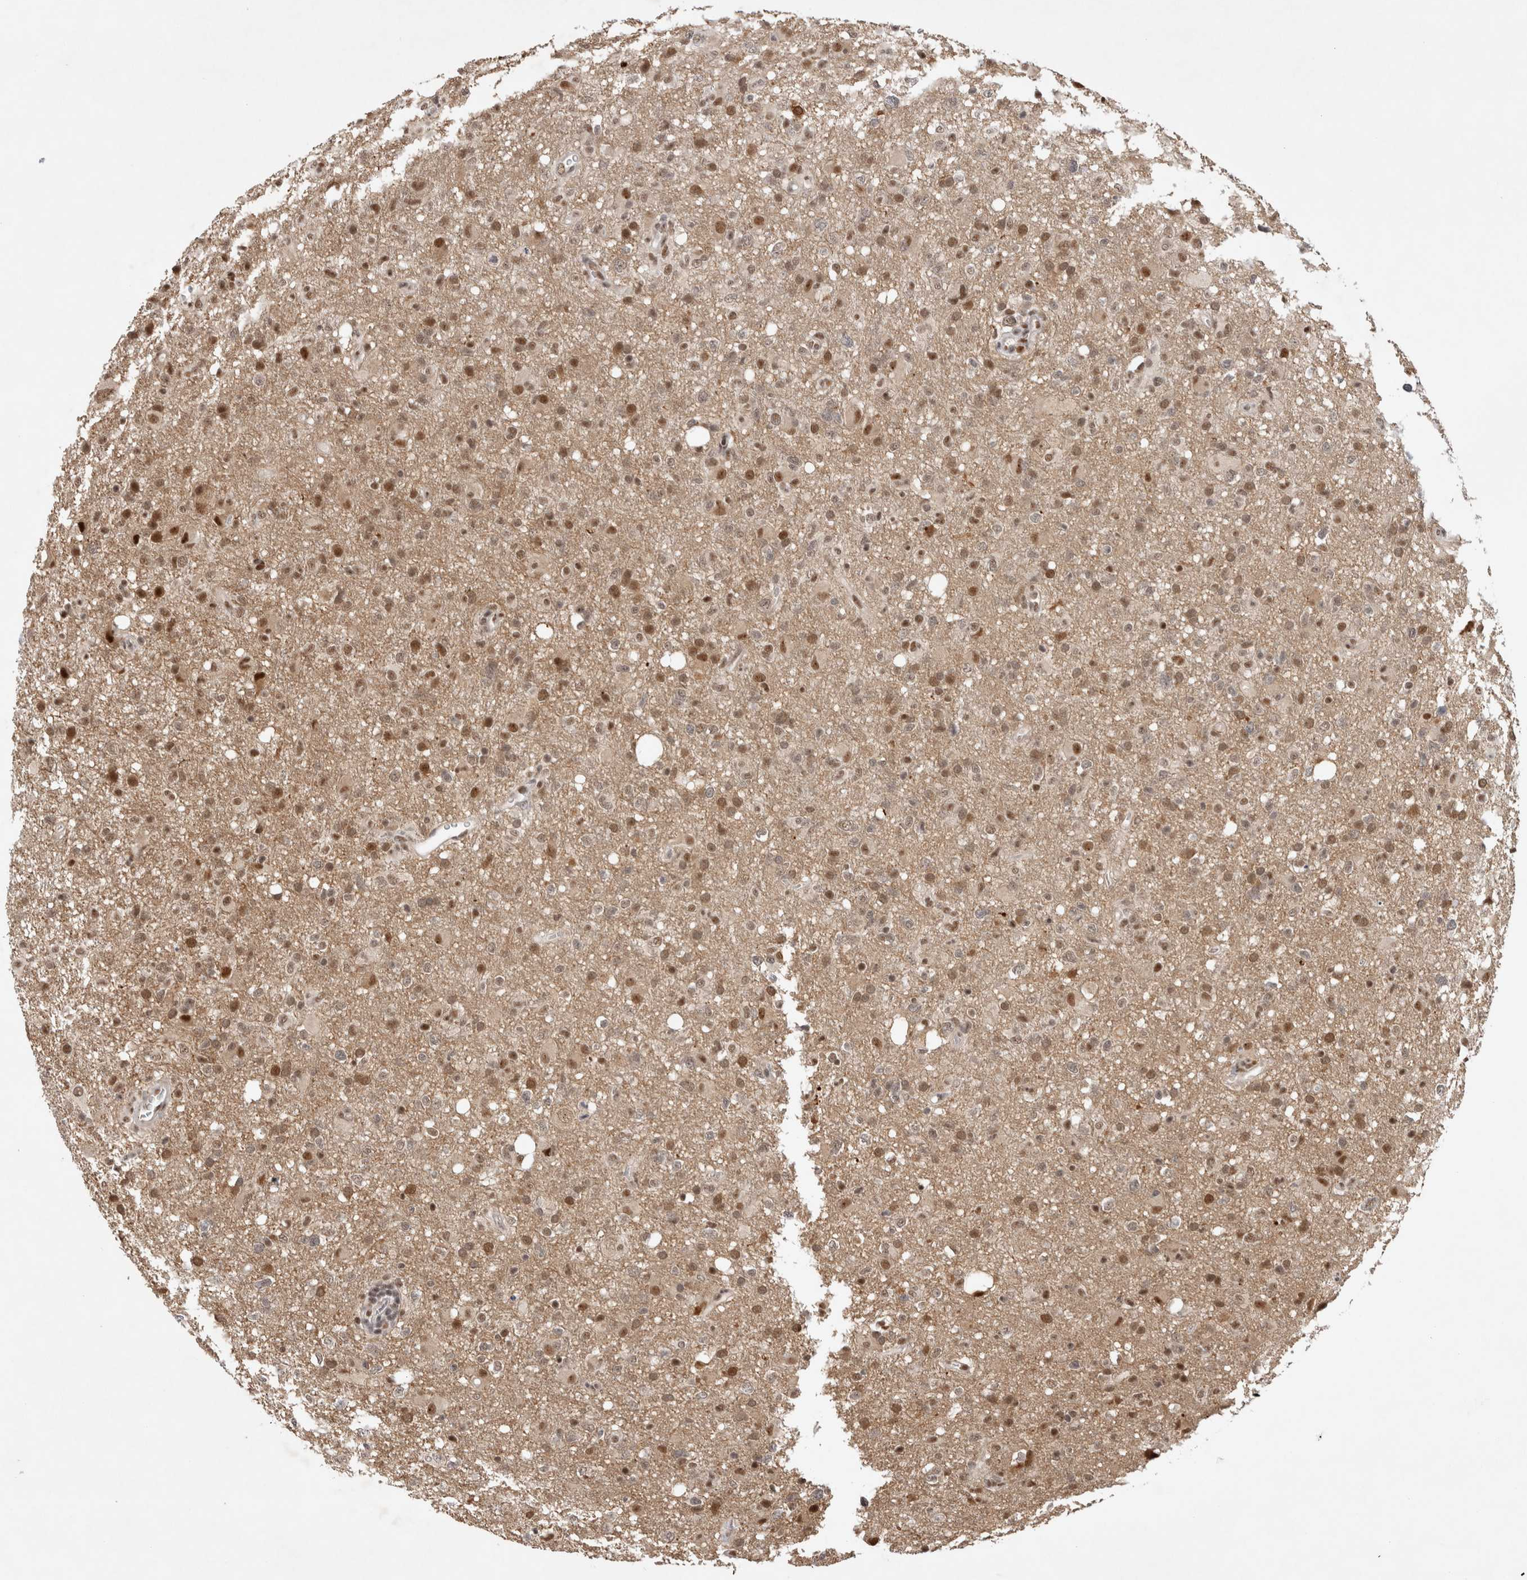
{"staining": {"intensity": "moderate", "quantity": ">75%", "location": "nuclear"}, "tissue": "glioma", "cell_type": "Tumor cells", "image_type": "cancer", "snomed": [{"axis": "morphology", "description": "Glioma, malignant, High grade"}, {"axis": "topography", "description": "Brain"}], "caption": "A brown stain highlights moderate nuclear staining of a protein in human glioma tumor cells.", "gene": "HESX1", "patient": {"sex": "female", "age": 57}}